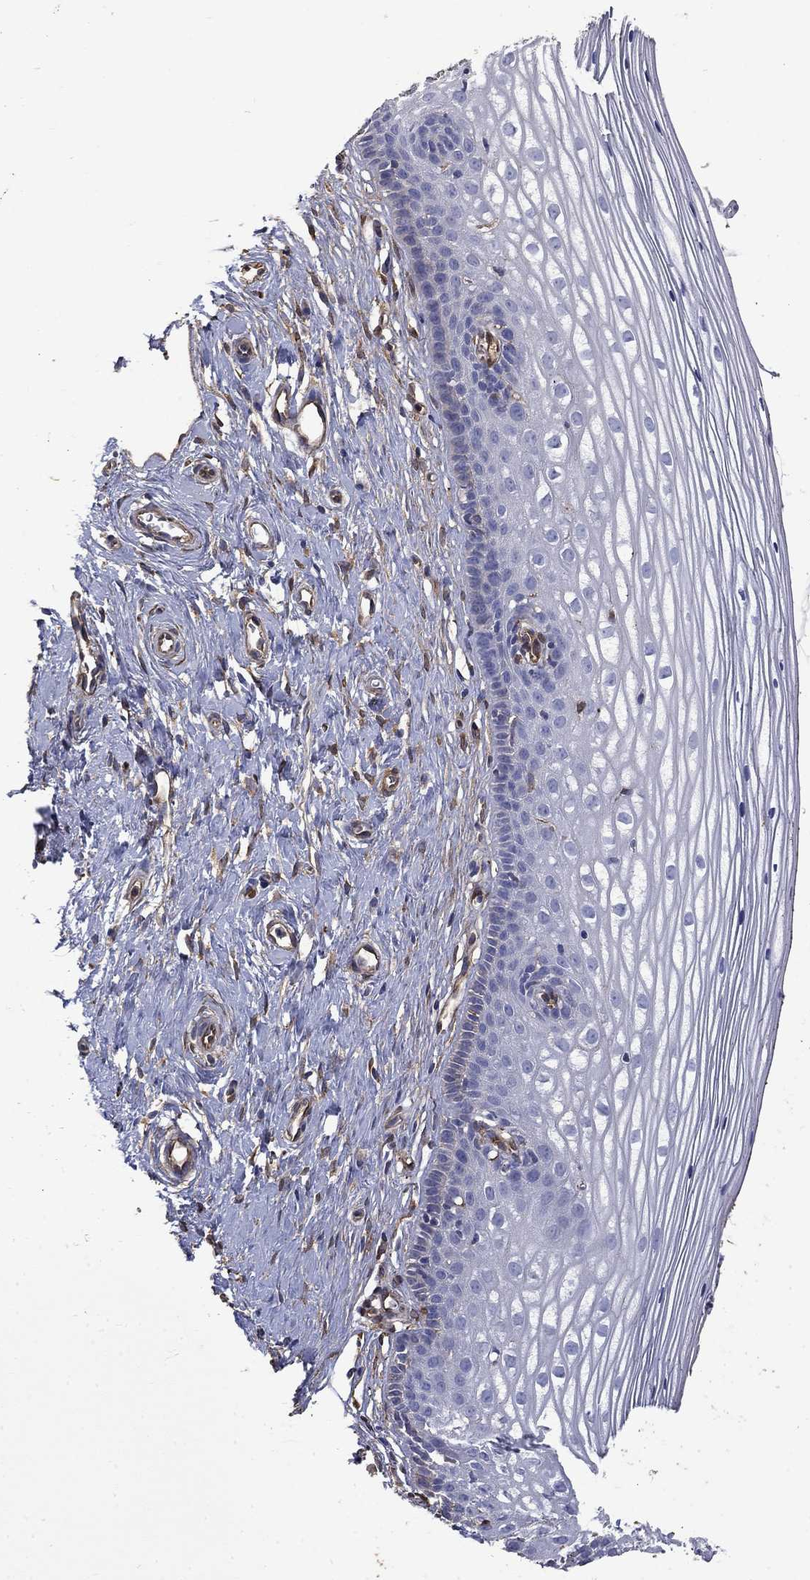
{"staining": {"intensity": "negative", "quantity": "none", "location": "none"}, "tissue": "cervix", "cell_type": "Glandular cells", "image_type": "normal", "snomed": [{"axis": "morphology", "description": "Normal tissue, NOS"}, {"axis": "topography", "description": "Cervix"}], "caption": "Glandular cells are negative for protein expression in normal human cervix. Nuclei are stained in blue.", "gene": "DPYSL2", "patient": {"sex": "female", "age": 40}}